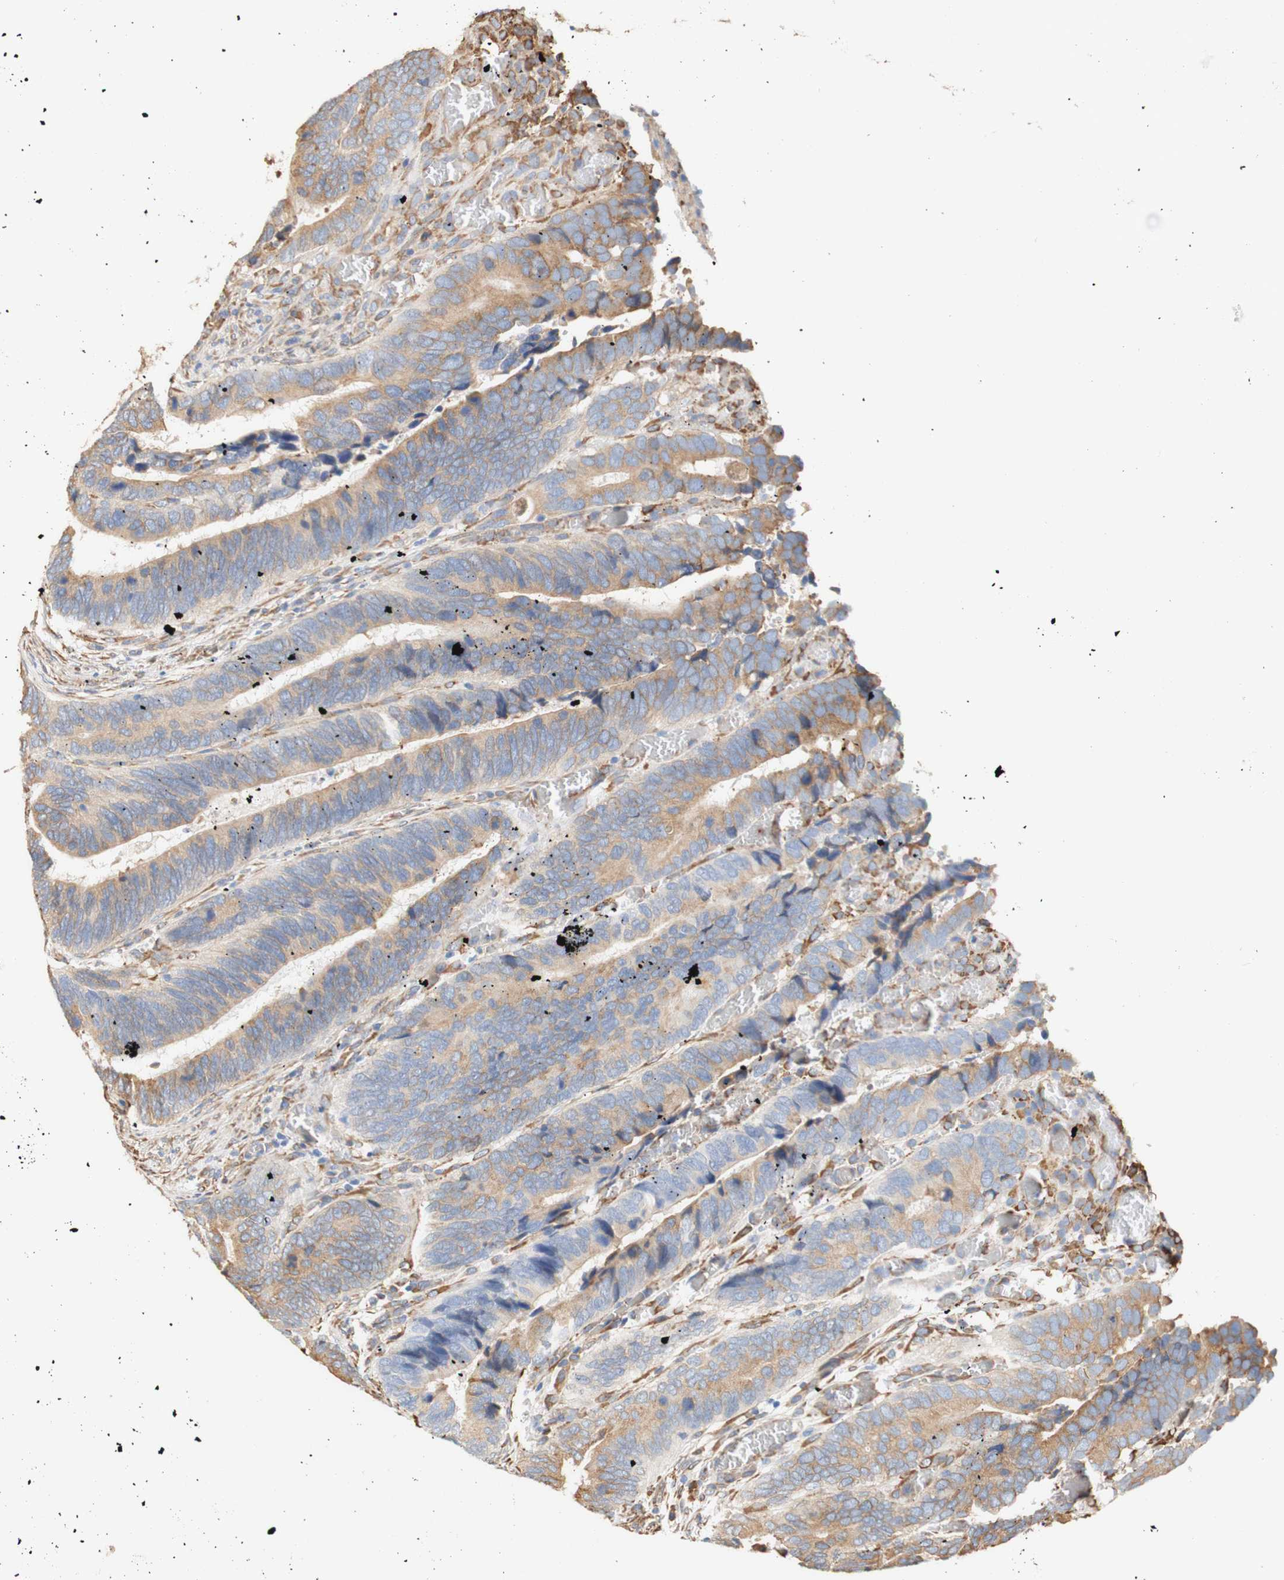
{"staining": {"intensity": "moderate", "quantity": ">75%", "location": "cytoplasmic/membranous"}, "tissue": "colorectal cancer", "cell_type": "Tumor cells", "image_type": "cancer", "snomed": [{"axis": "morphology", "description": "Adenocarcinoma, NOS"}, {"axis": "topography", "description": "Colon"}], "caption": "There is medium levels of moderate cytoplasmic/membranous staining in tumor cells of colorectal adenocarcinoma, as demonstrated by immunohistochemical staining (brown color).", "gene": "EIF2AK4", "patient": {"sex": "male", "age": 72}}